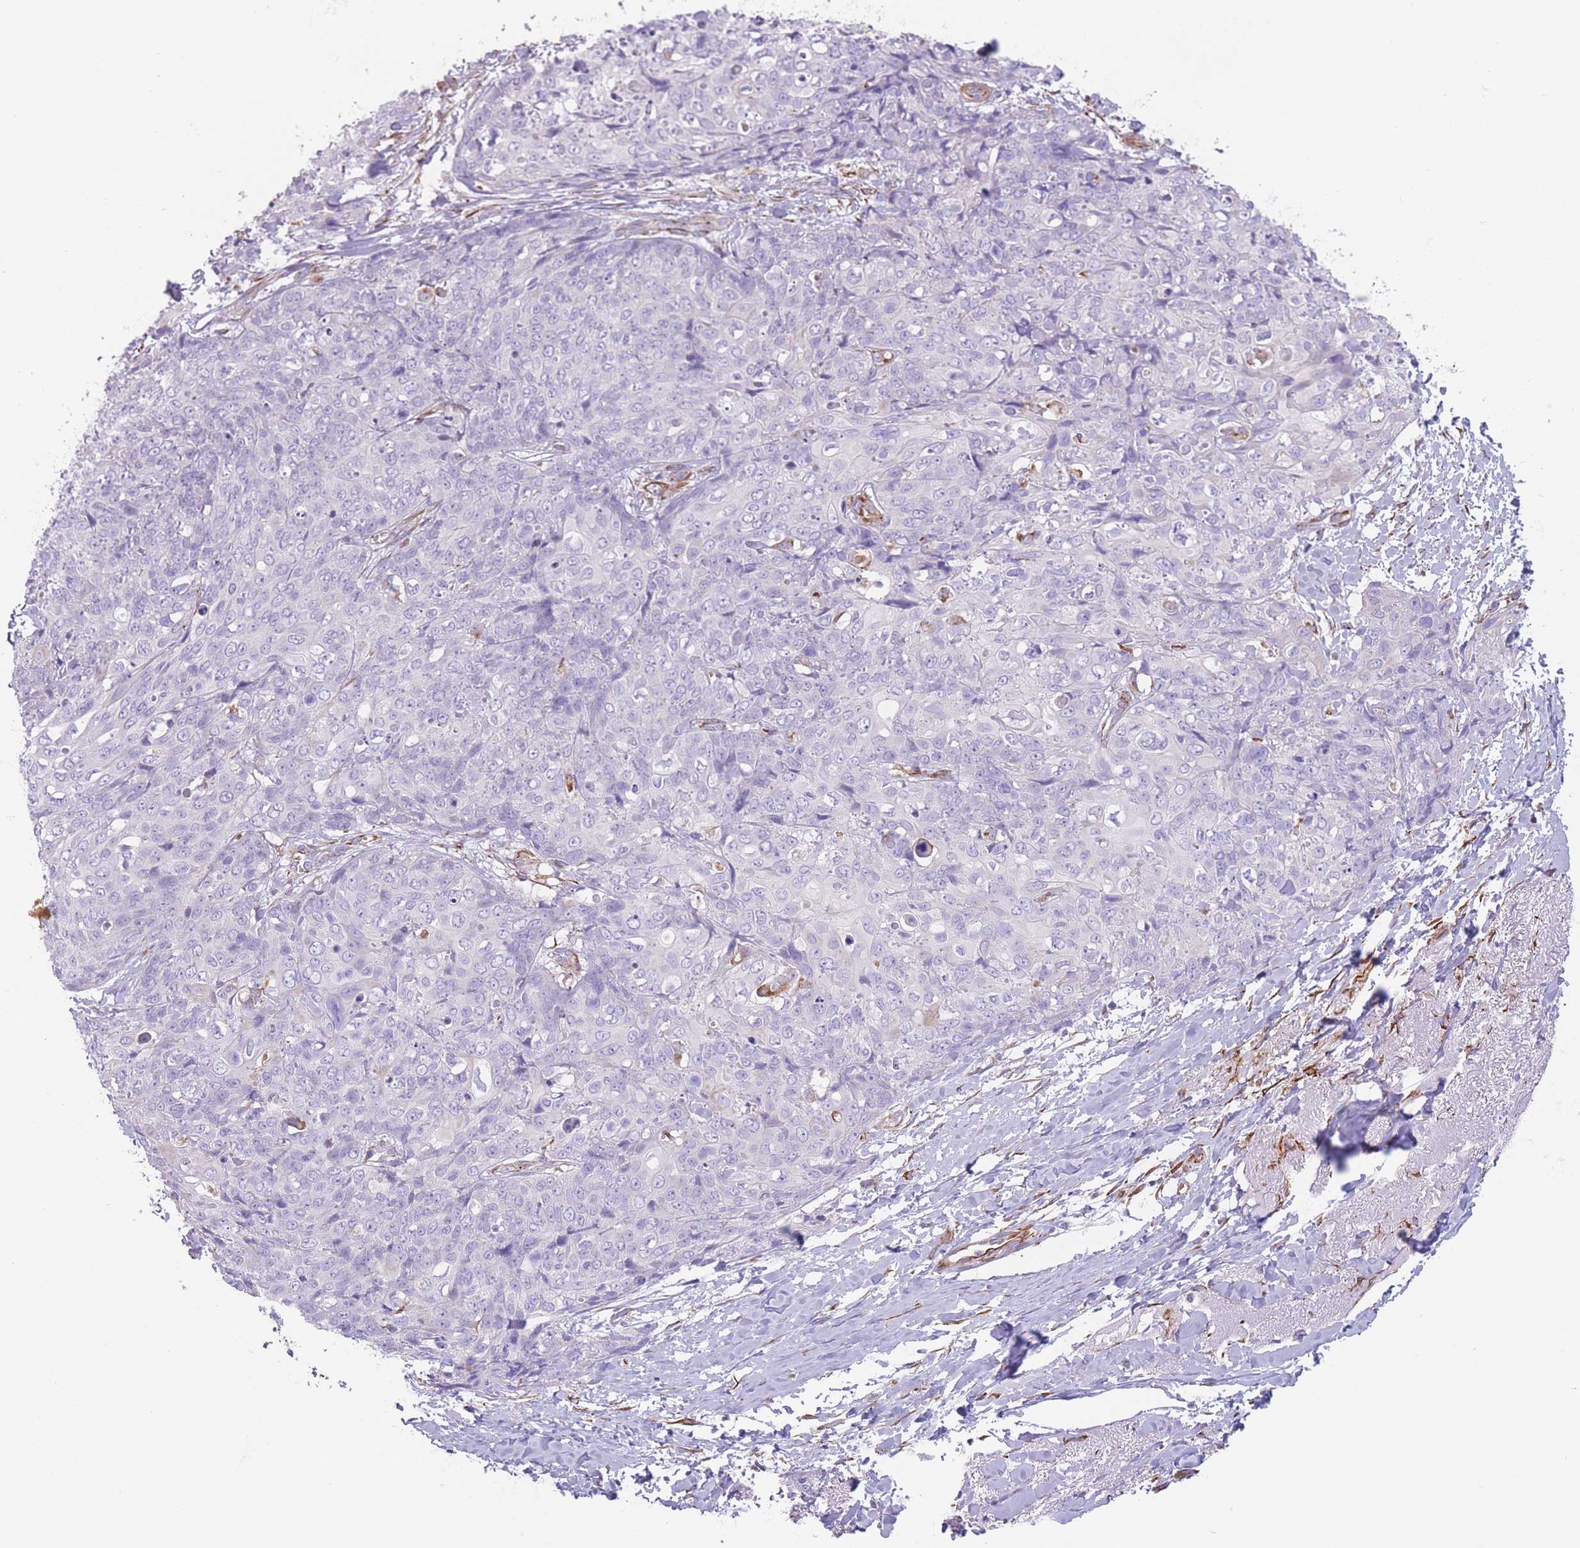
{"staining": {"intensity": "negative", "quantity": "none", "location": "none"}, "tissue": "skin cancer", "cell_type": "Tumor cells", "image_type": "cancer", "snomed": [{"axis": "morphology", "description": "Squamous cell carcinoma, NOS"}, {"axis": "topography", "description": "Skin"}, {"axis": "topography", "description": "Vulva"}], "caption": "An immunohistochemistry (IHC) histopathology image of squamous cell carcinoma (skin) is shown. There is no staining in tumor cells of squamous cell carcinoma (skin).", "gene": "PTCD1", "patient": {"sex": "female", "age": 85}}